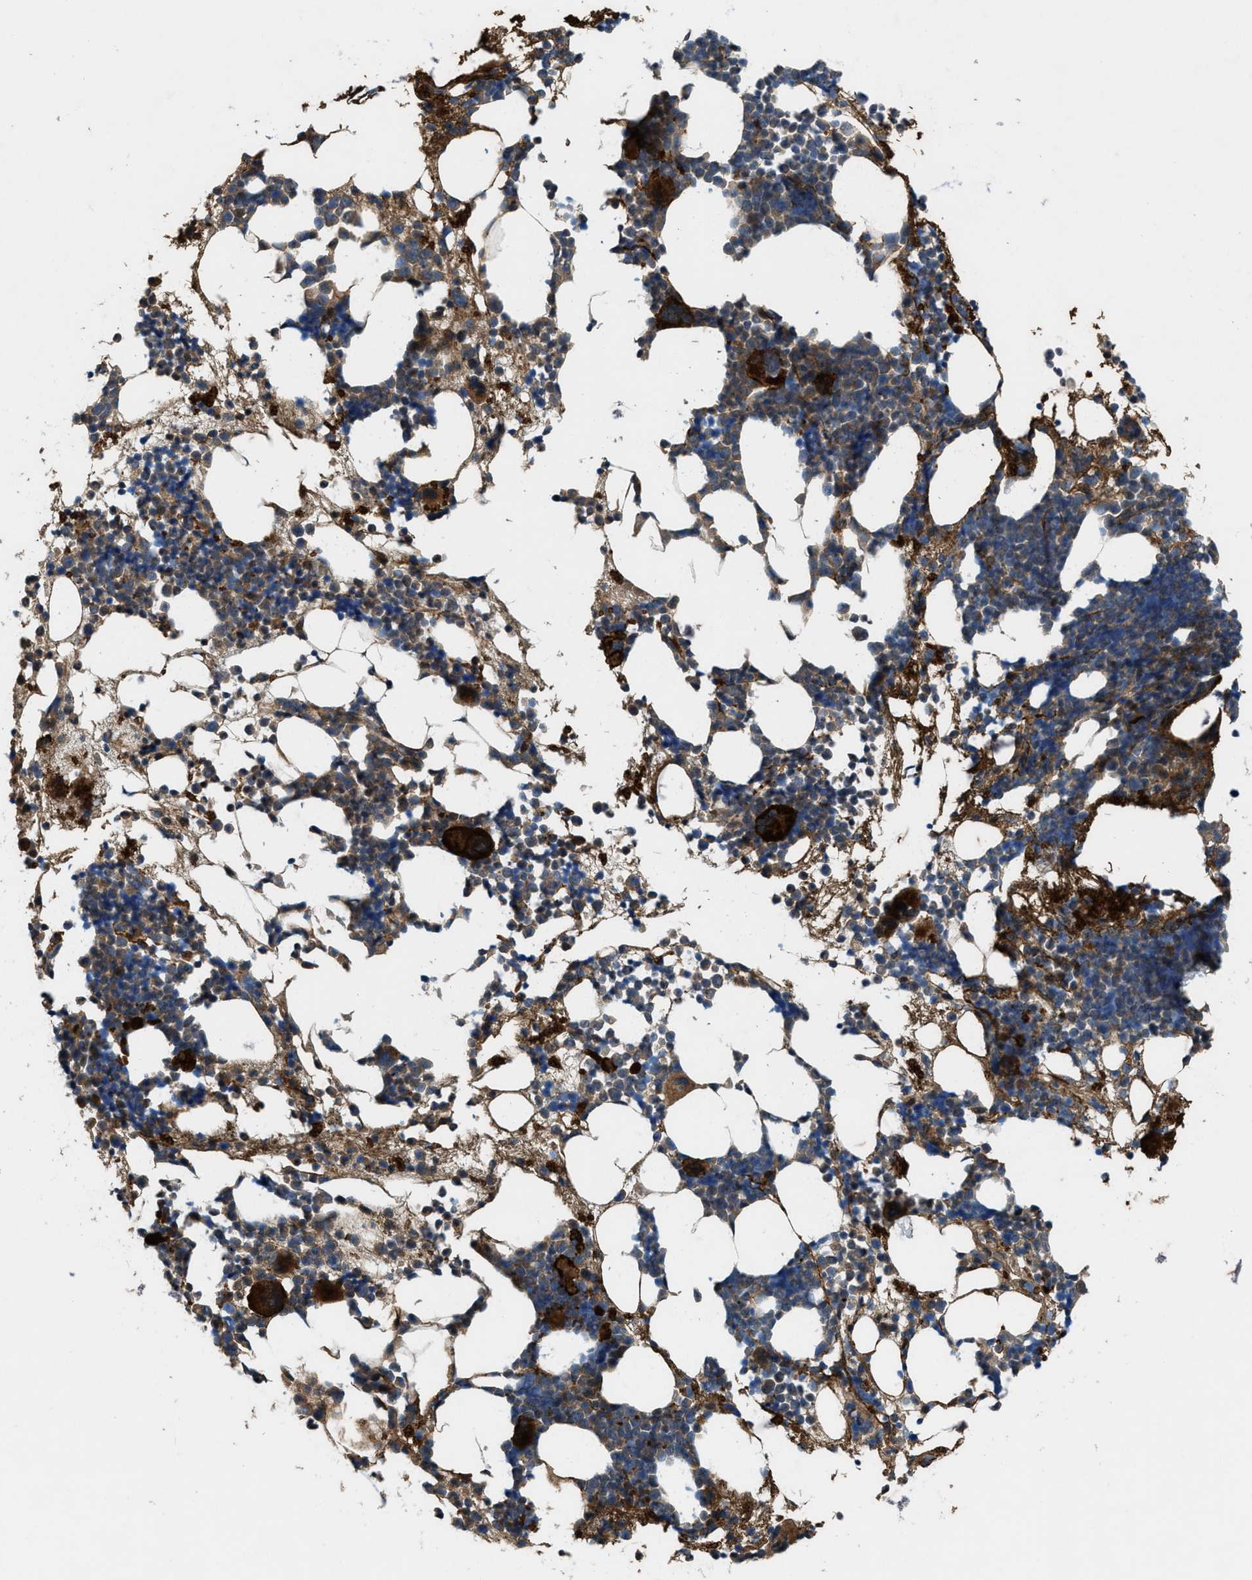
{"staining": {"intensity": "strong", "quantity": "<25%", "location": "cytoplasmic/membranous"}, "tissue": "bone marrow", "cell_type": "Hematopoietic cells", "image_type": "normal", "snomed": [{"axis": "morphology", "description": "Normal tissue, NOS"}, {"axis": "morphology", "description": "Inflammation, NOS"}, {"axis": "topography", "description": "Bone marrow"}], "caption": "A high-resolution photomicrograph shows immunohistochemistry staining of benign bone marrow, which demonstrates strong cytoplasmic/membranous positivity in about <25% of hematopoietic cells.", "gene": "LRRC72", "patient": {"sex": "female", "age": 81}}